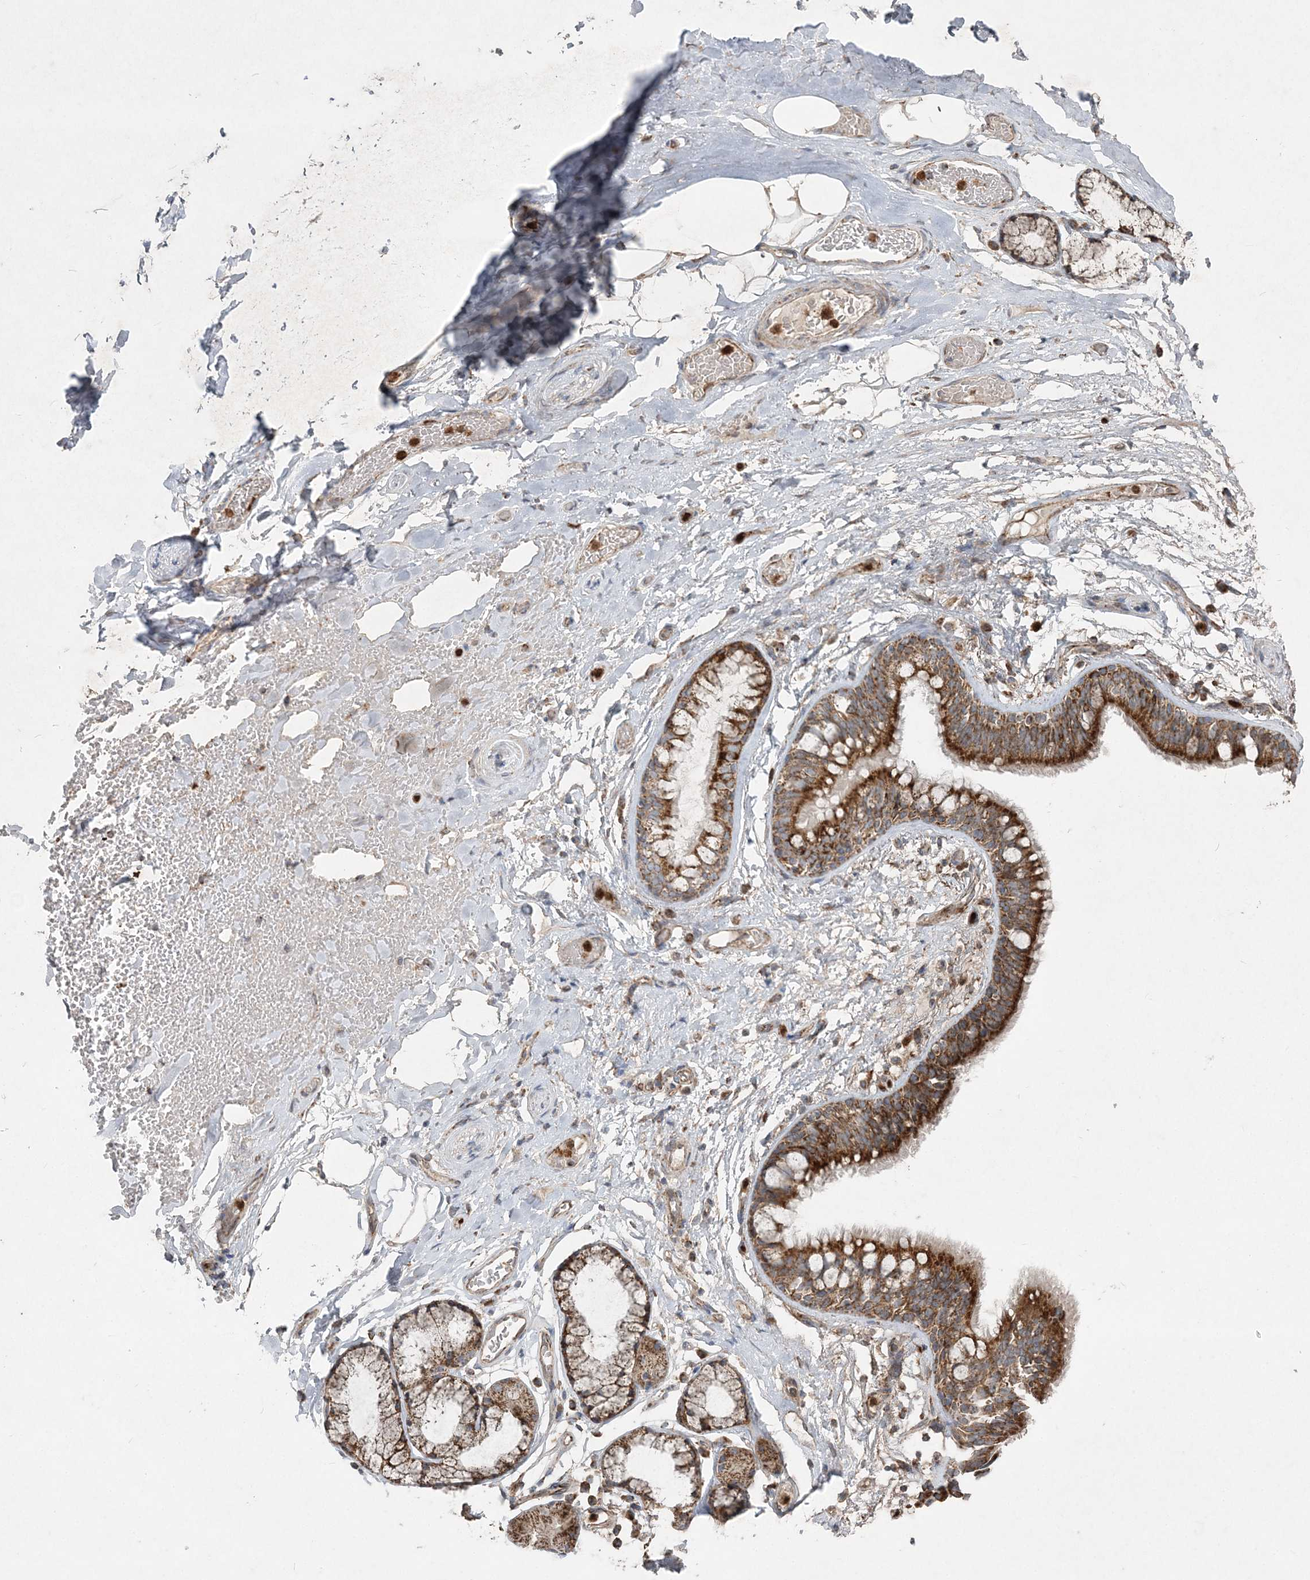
{"staining": {"intensity": "weak", "quantity": ">75%", "location": "cytoplasmic/membranous"}, "tissue": "adipose tissue", "cell_type": "Adipocytes", "image_type": "normal", "snomed": [{"axis": "morphology", "description": "Normal tissue, NOS"}, {"axis": "topography", "description": "Cartilage tissue"}, {"axis": "topography", "description": "Bronchus"}], "caption": "This photomicrograph displays immunohistochemistry (IHC) staining of benign human adipose tissue, with low weak cytoplasmic/membranous staining in about >75% of adipocytes.", "gene": "LRPPRC", "patient": {"sex": "female", "age": 73}}